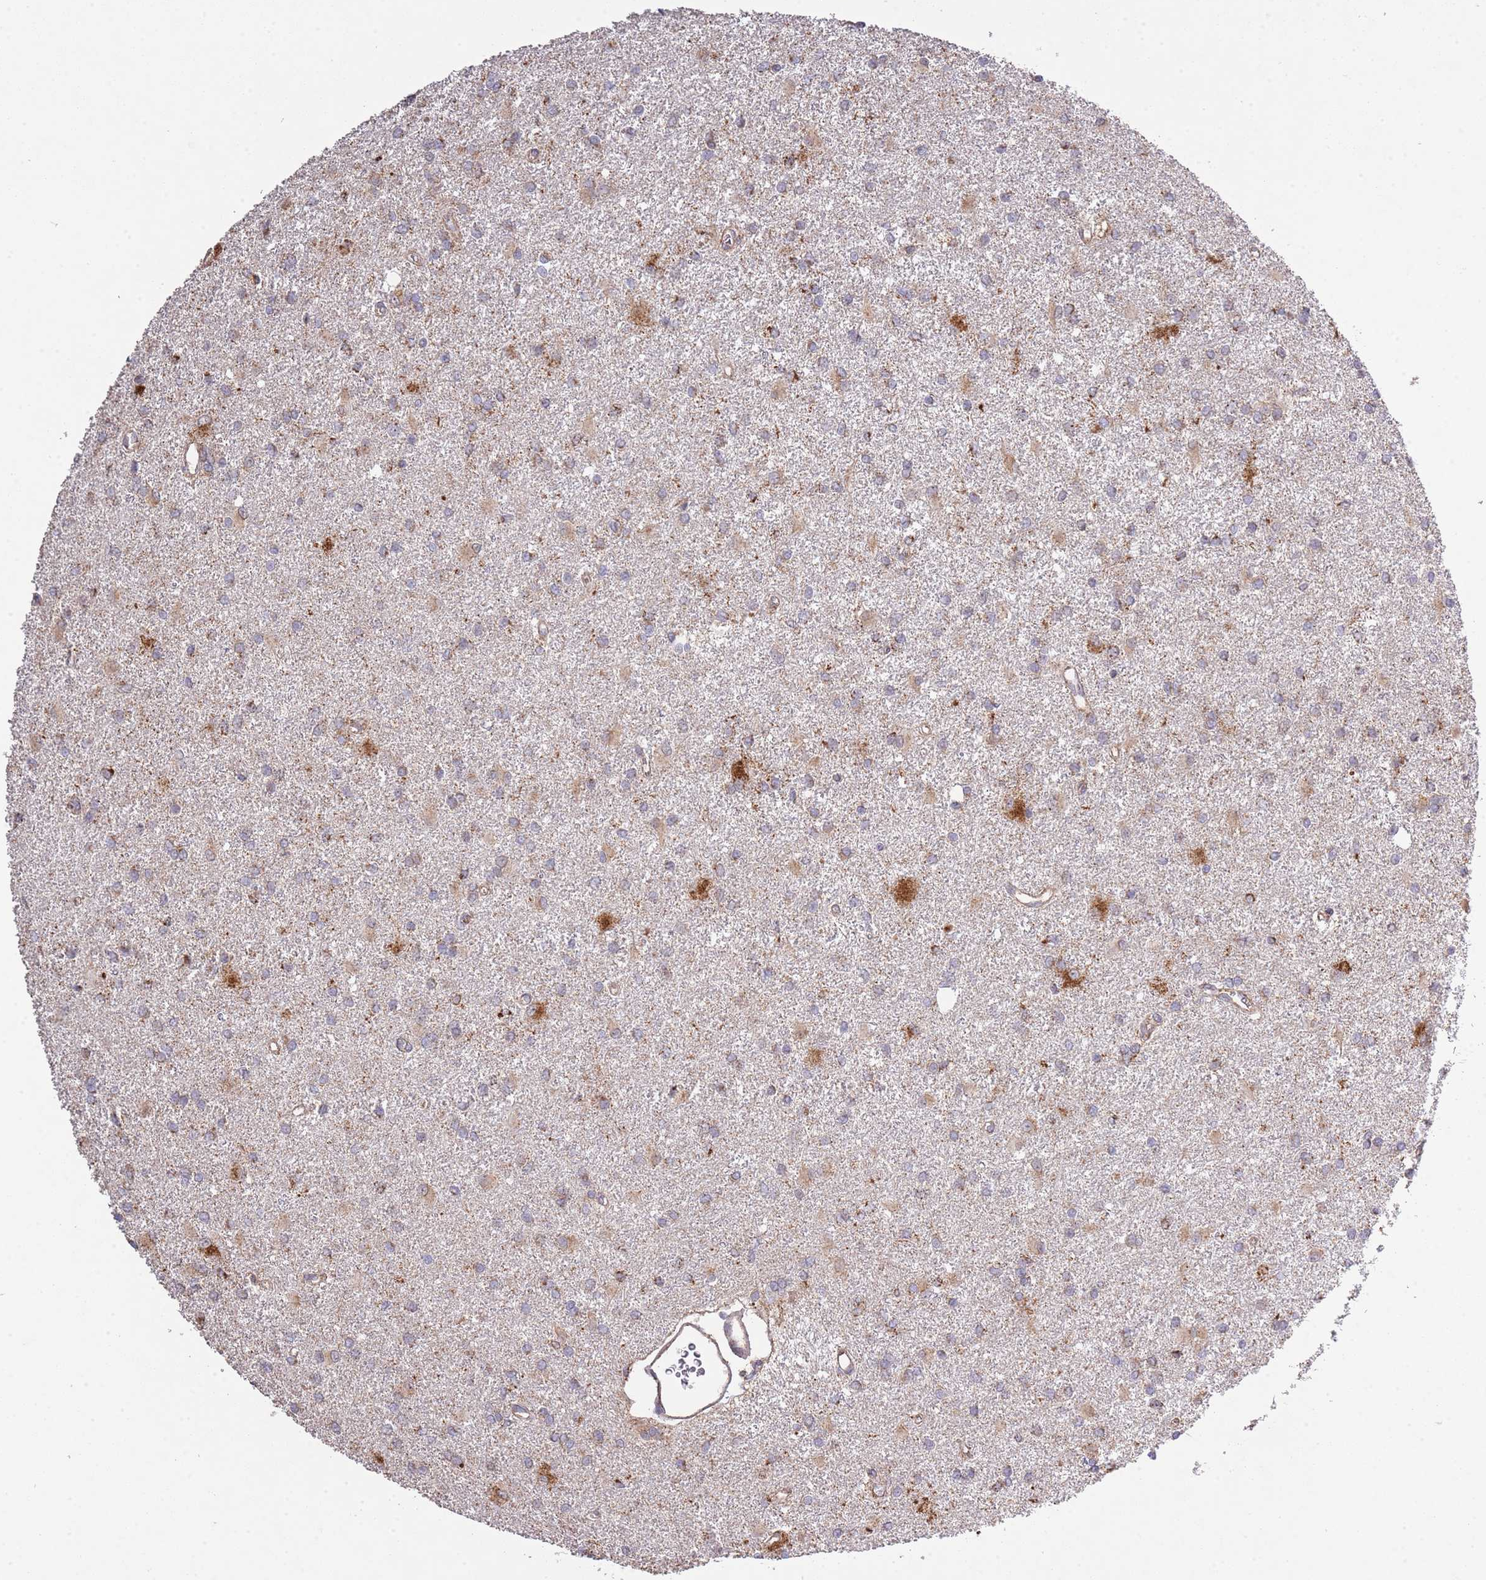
{"staining": {"intensity": "moderate", "quantity": "25%-75%", "location": "cytoplasmic/membranous"}, "tissue": "glioma", "cell_type": "Tumor cells", "image_type": "cancer", "snomed": [{"axis": "morphology", "description": "Glioma, malignant, High grade"}, {"axis": "topography", "description": "Brain"}], "caption": "Glioma tissue demonstrates moderate cytoplasmic/membranous staining in approximately 25%-75% of tumor cells, visualized by immunohistochemistry.", "gene": "IVD", "patient": {"sex": "female", "age": 50}}